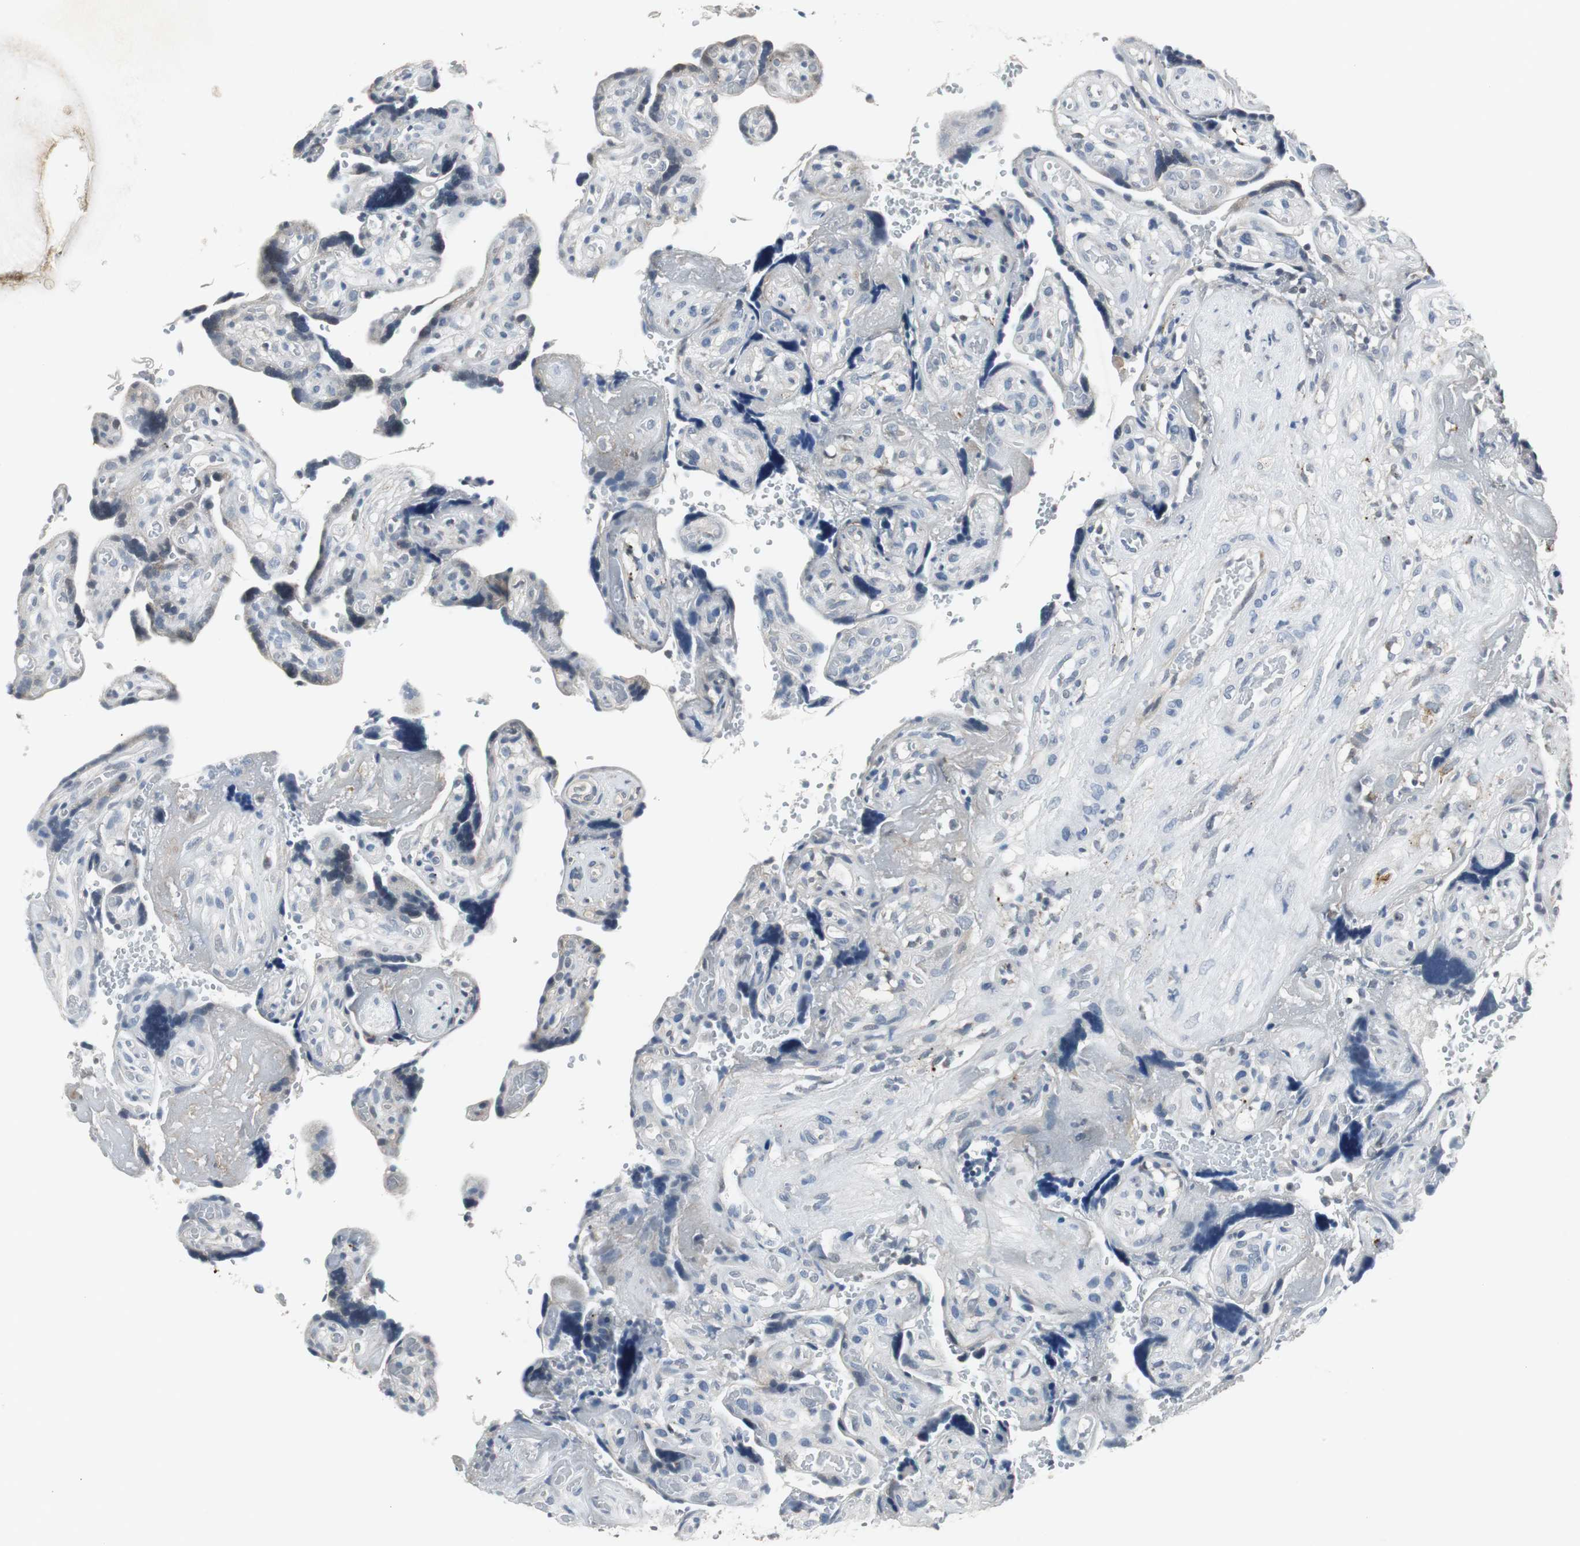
{"staining": {"intensity": "weak", "quantity": "<25%", "location": "cytoplasmic/membranous"}, "tissue": "placenta", "cell_type": "Decidual cells", "image_type": "normal", "snomed": [{"axis": "morphology", "description": "Normal tissue, NOS"}, {"axis": "topography", "description": "Placenta"}], "caption": "An IHC image of unremarkable placenta is shown. There is no staining in decidual cells of placenta.", "gene": "NLGN1", "patient": {"sex": "female", "age": 30}}